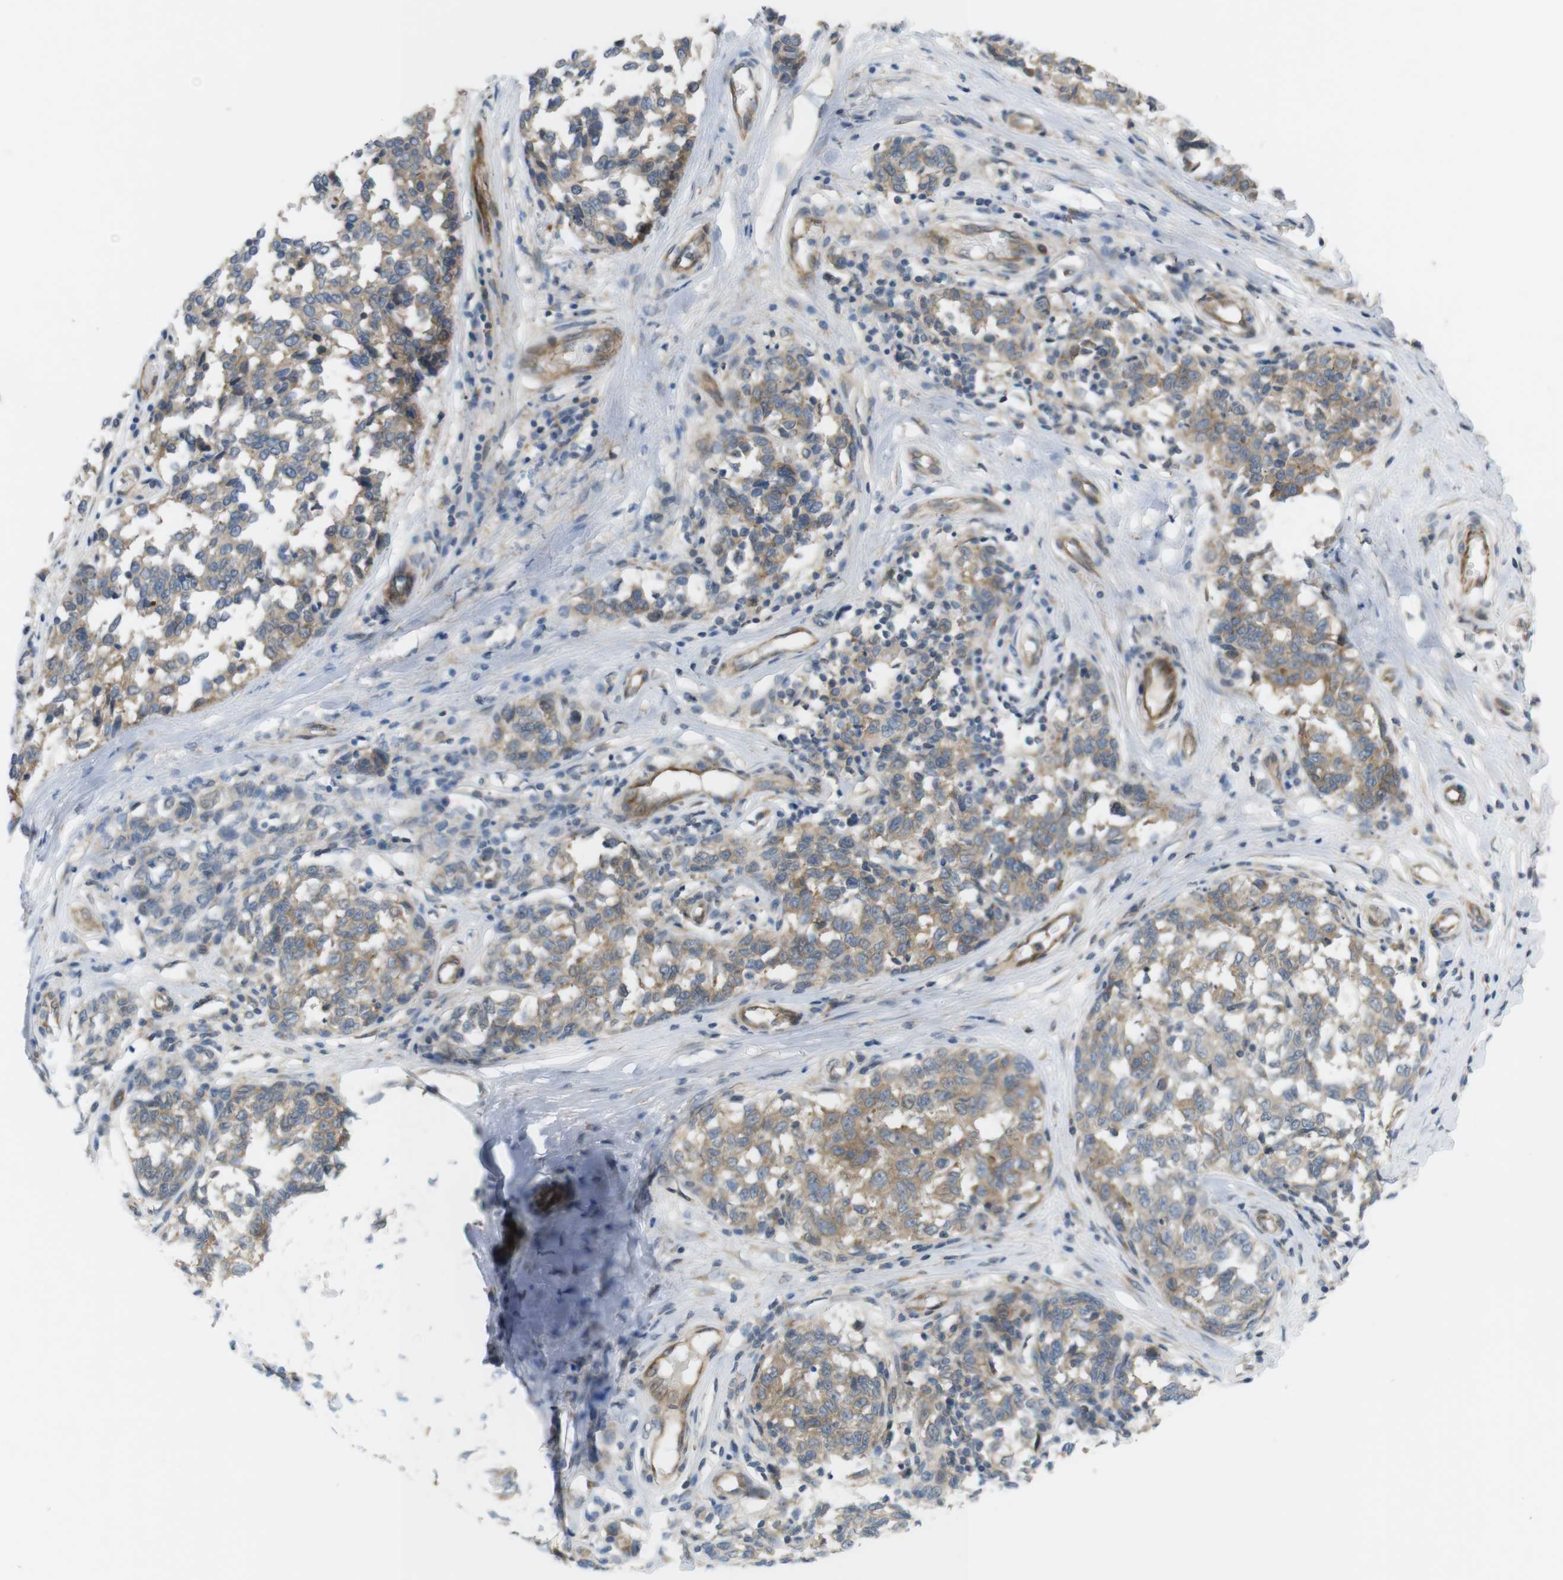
{"staining": {"intensity": "moderate", "quantity": "25%-75%", "location": "cytoplasmic/membranous"}, "tissue": "melanoma", "cell_type": "Tumor cells", "image_type": "cancer", "snomed": [{"axis": "morphology", "description": "Malignant melanoma, NOS"}, {"axis": "topography", "description": "Skin"}], "caption": "This is an image of IHC staining of melanoma, which shows moderate positivity in the cytoplasmic/membranous of tumor cells.", "gene": "GJC3", "patient": {"sex": "female", "age": 64}}